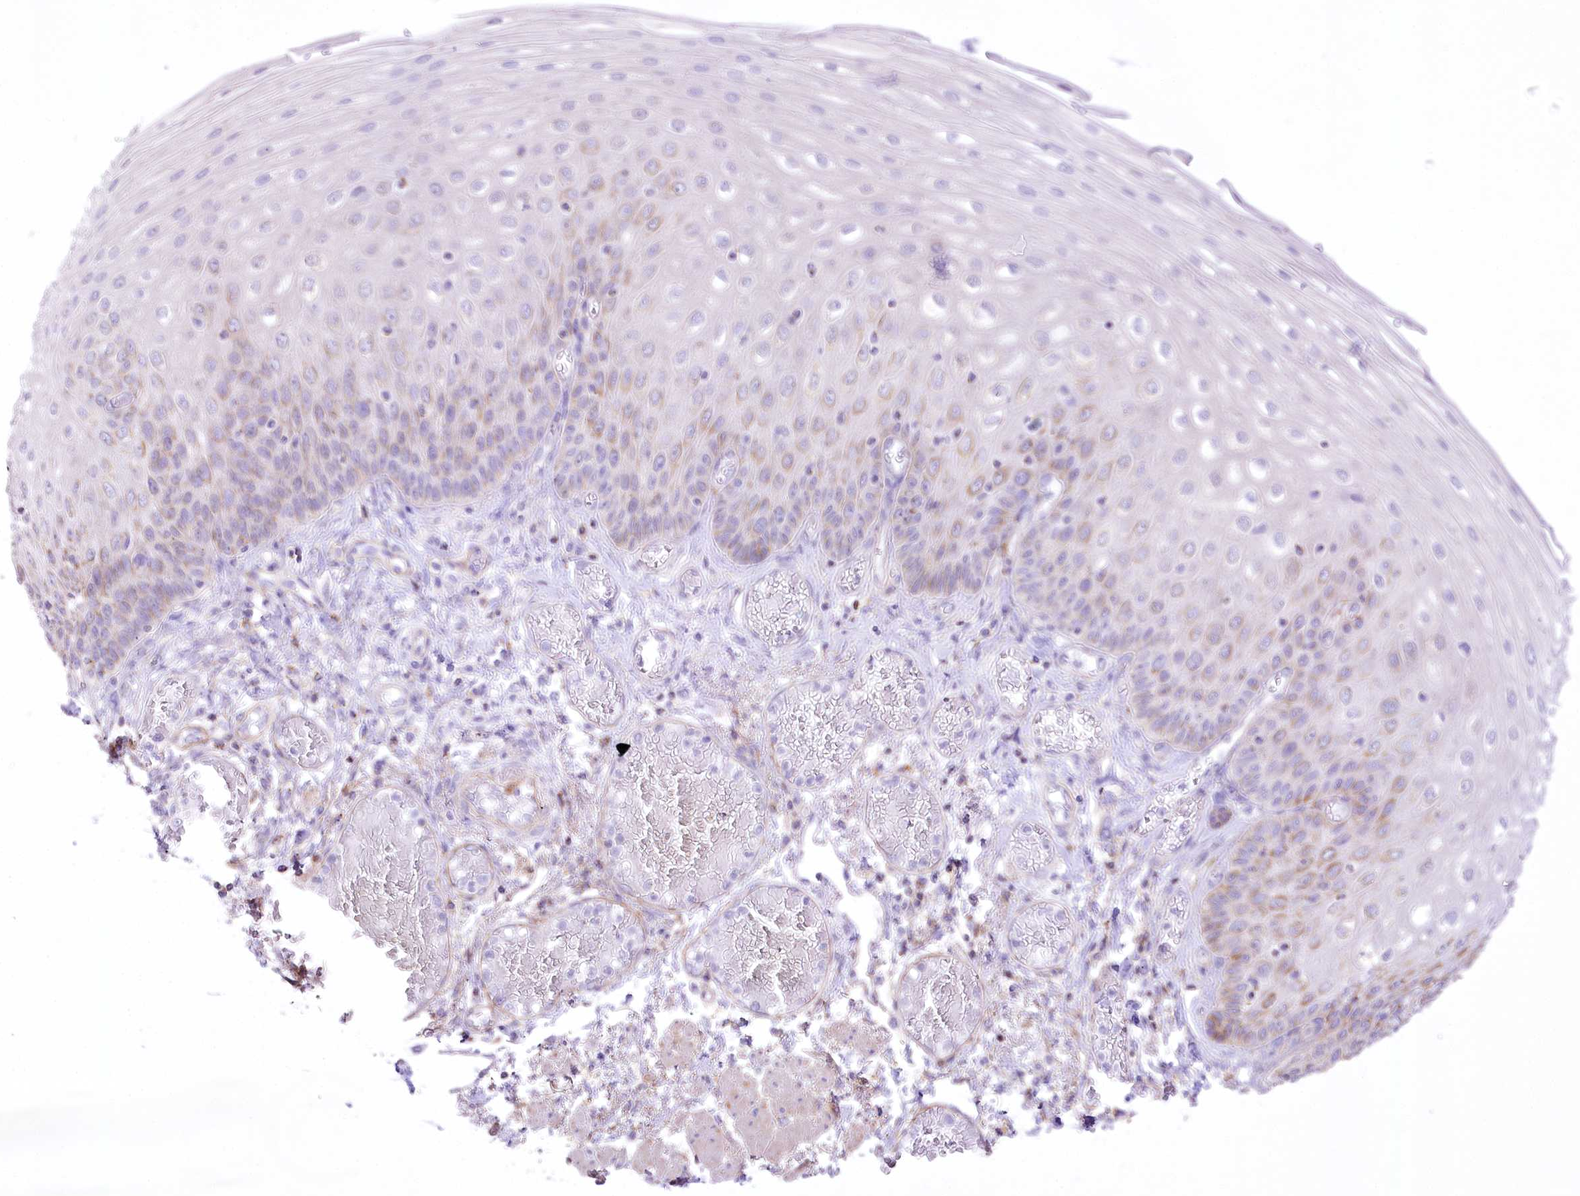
{"staining": {"intensity": "weak", "quantity": "<25%", "location": "cytoplasmic/membranous"}, "tissue": "esophagus", "cell_type": "Squamous epithelial cells", "image_type": "normal", "snomed": [{"axis": "morphology", "description": "Normal tissue, NOS"}, {"axis": "topography", "description": "Esophagus"}], "caption": "DAB (3,3'-diaminobenzidine) immunohistochemical staining of unremarkable esophagus displays no significant expression in squamous epithelial cells.", "gene": "FAM216A", "patient": {"sex": "male", "age": 81}}